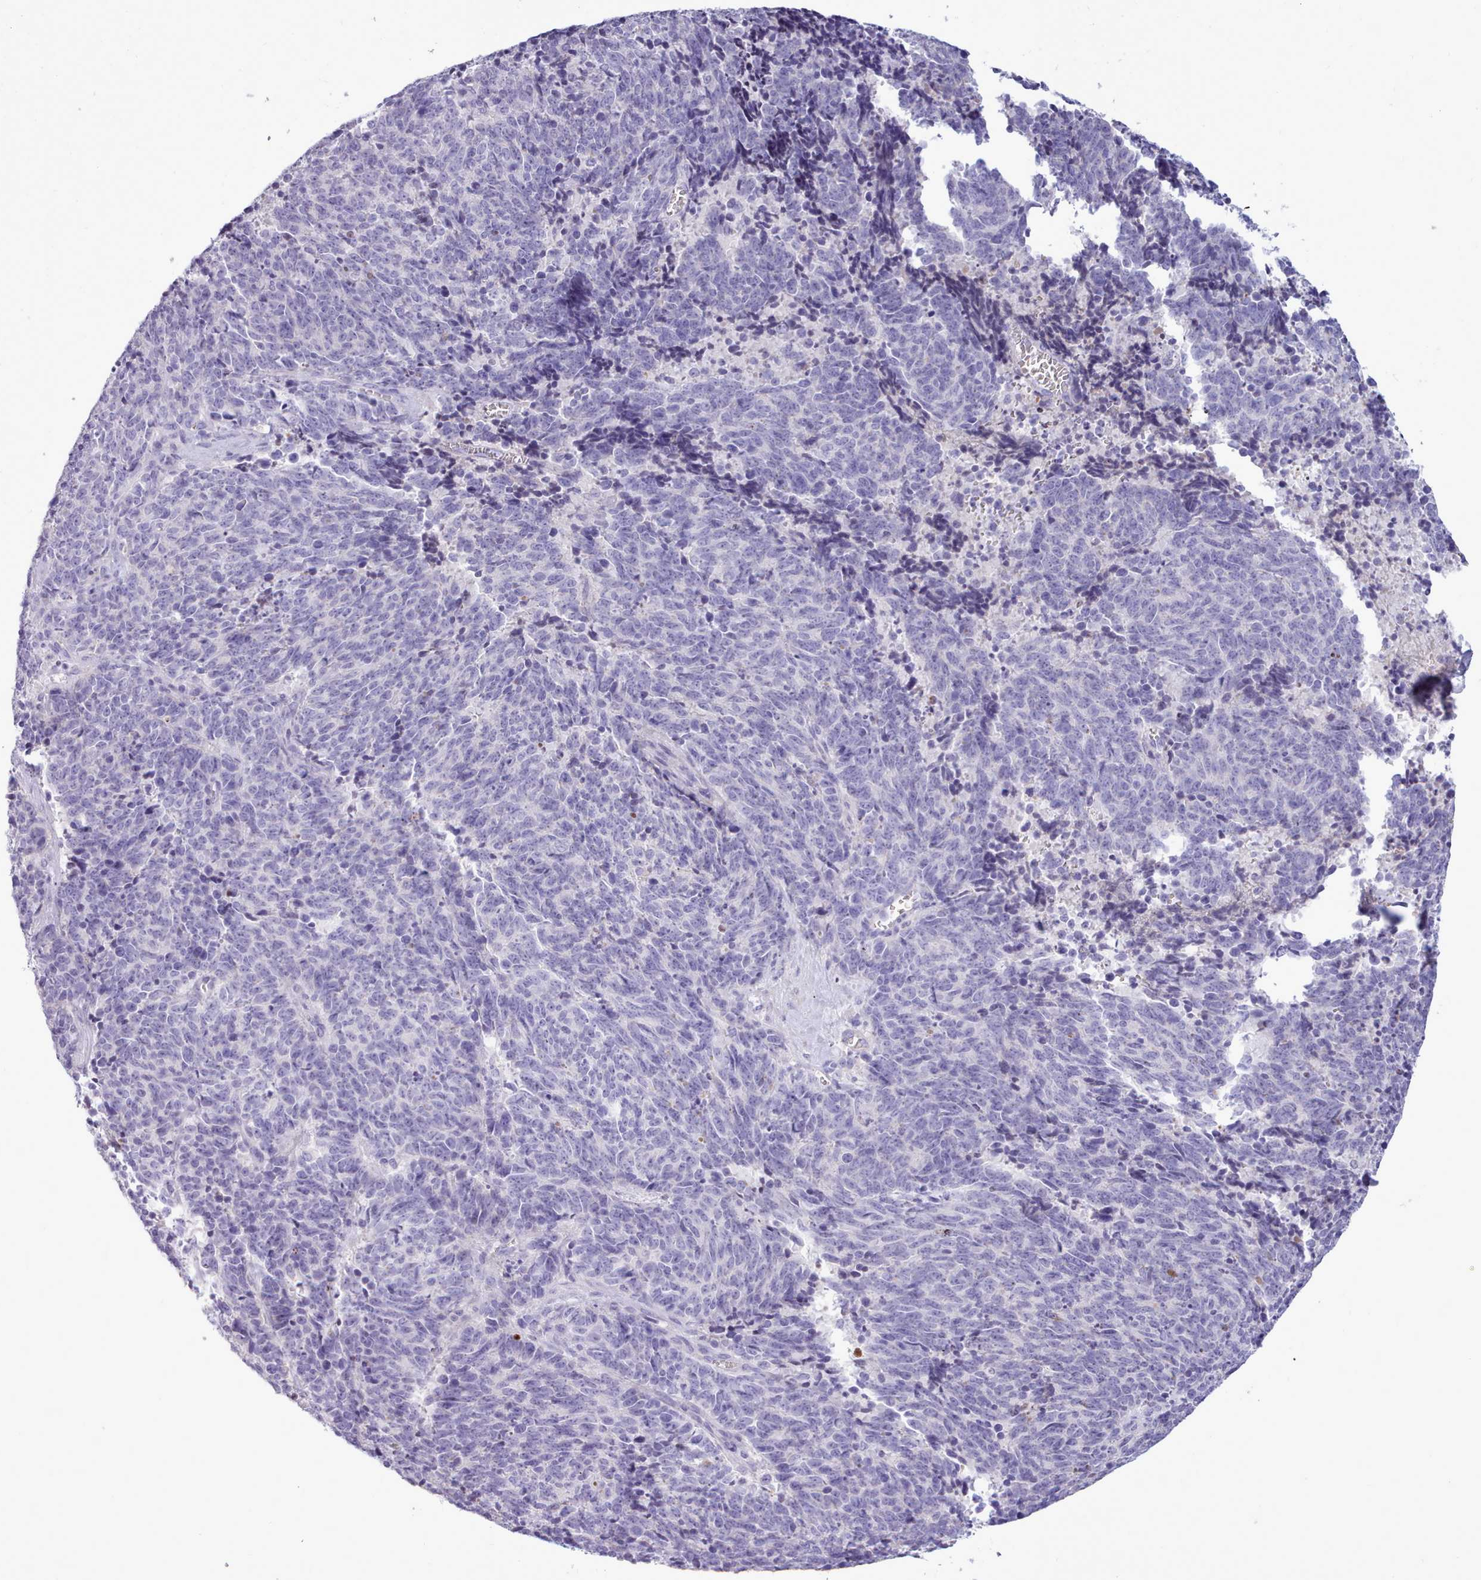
{"staining": {"intensity": "negative", "quantity": "none", "location": "none"}, "tissue": "cervical cancer", "cell_type": "Tumor cells", "image_type": "cancer", "snomed": [{"axis": "morphology", "description": "Squamous cell carcinoma, NOS"}, {"axis": "topography", "description": "Cervix"}], "caption": "Cervical squamous cell carcinoma was stained to show a protein in brown. There is no significant expression in tumor cells.", "gene": "CYP2A13", "patient": {"sex": "female", "age": 29}}